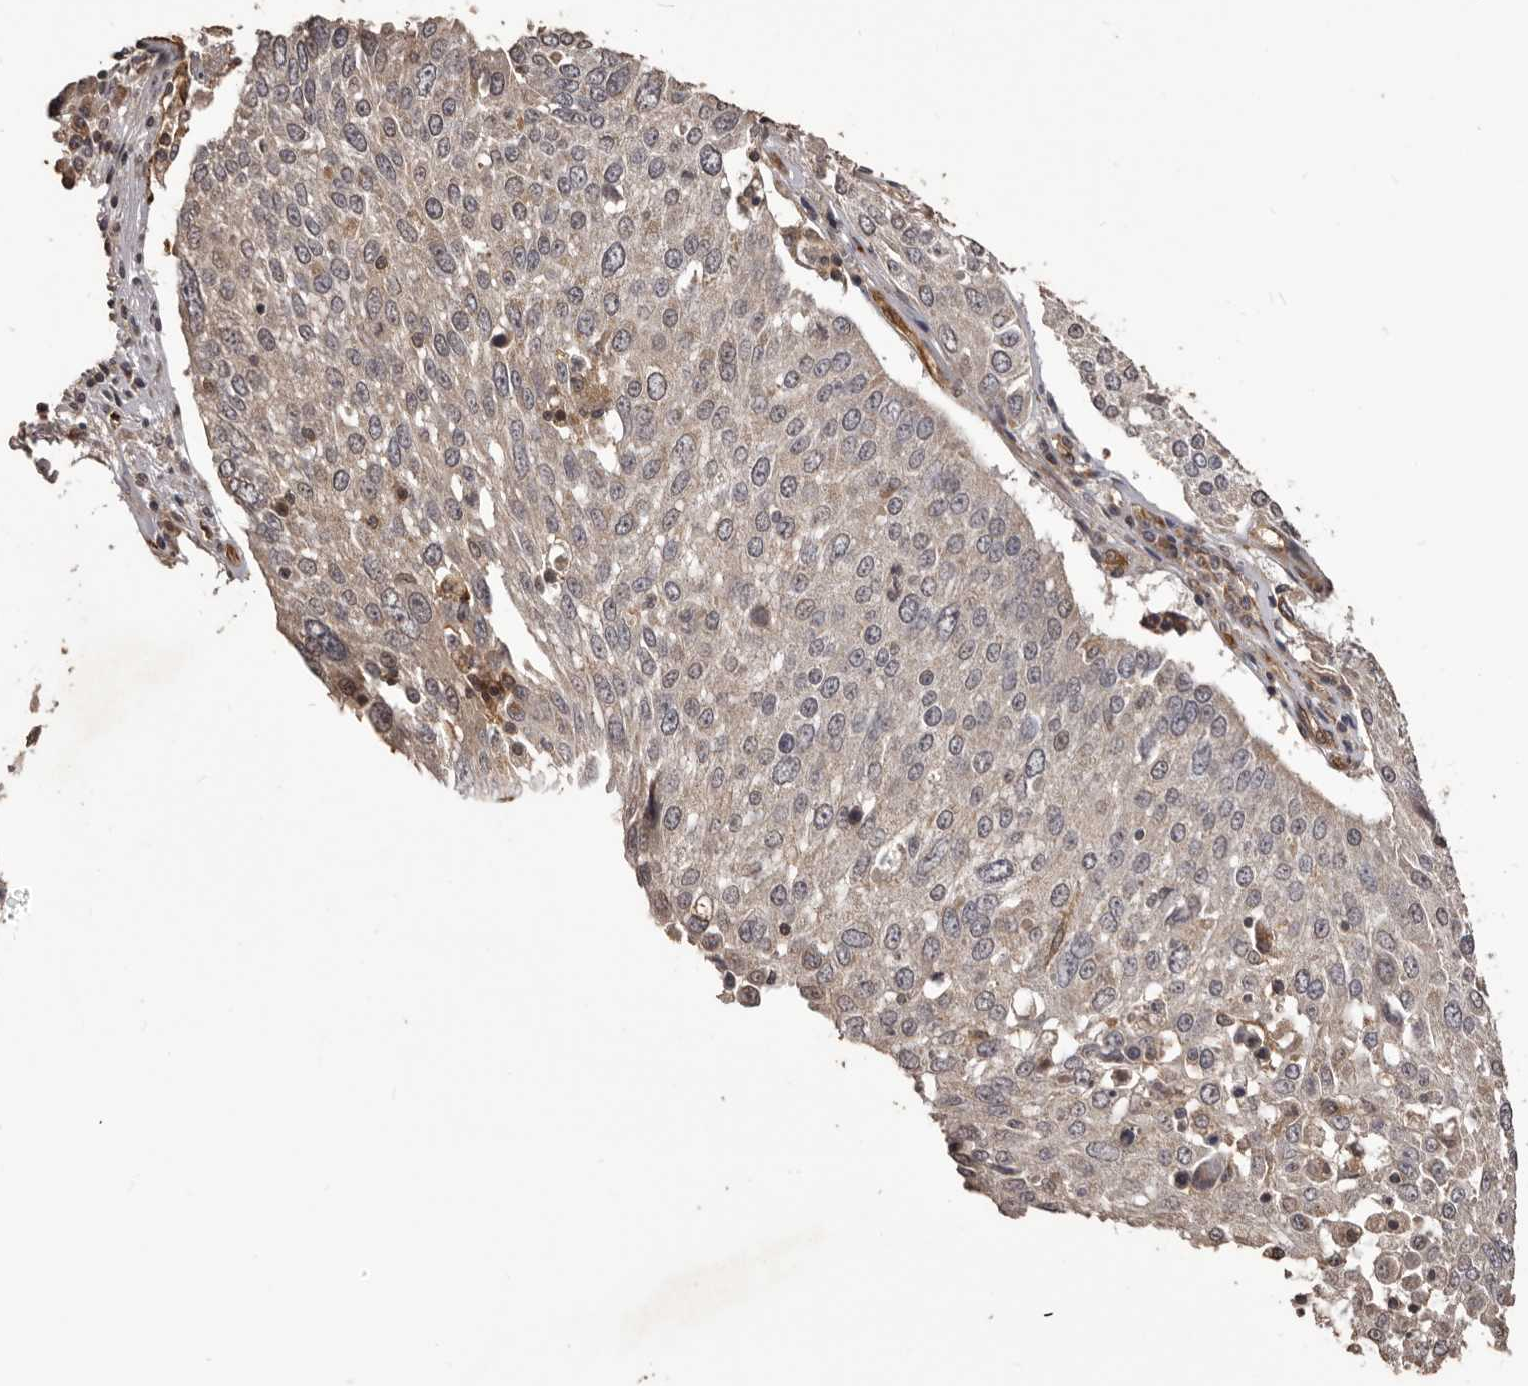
{"staining": {"intensity": "weak", "quantity": "25%-75%", "location": "cytoplasmic/membranous"}, "tissue": "lung cancer", "cell_type": "Tumor cells", "image_type": "cancer", "snomed": [{"axis": "morphology", "description": "Squamous cell carcinoma, NOS"}, {"axis": "topography", "description": "Lung"}], "caption": "Tumor cells demonstrate low levels of weak cytoplasmic/membranous expression in about 25%-75% of cells in lung squamous cell carcinoma. Immunohistochemistry stains the protein of interest in brown and the nuclei are stained blue.", "gene": "QRSL1", "patient": {"sex": "male", "age": 65}}